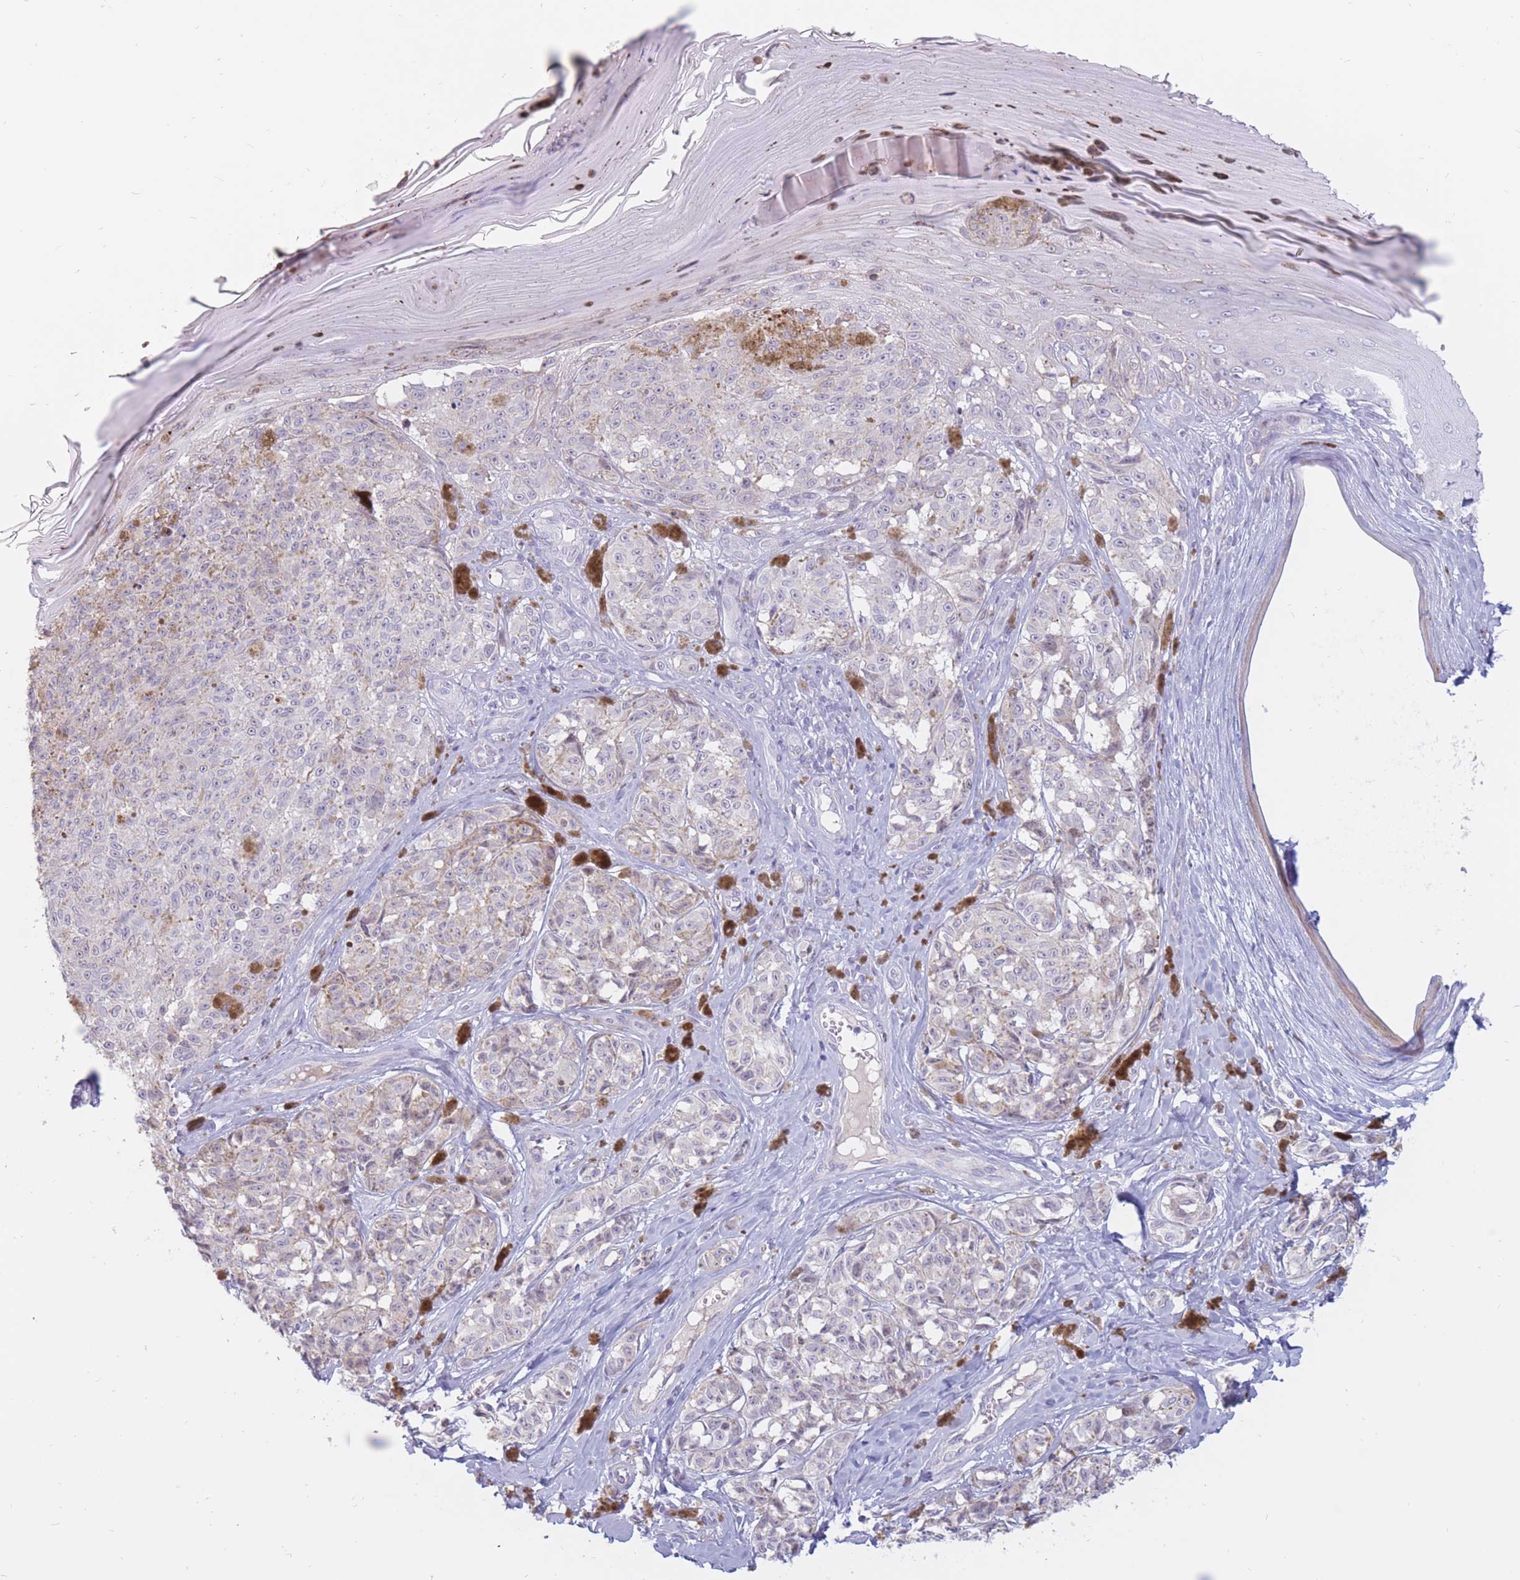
{"staining": {"intensity": "negative", "quantity": "none", "location": "none"}, "tissue": "melanoma", "cell_type": "Tumor cells", "image_type": "cancer", "snomed": [{"axis": "morphology", "description": "Malignant melanoma, NOS"}, {"axis": "topography", "description": "Skin"}], "caption": "Tumor cells show no significant protein staining in malignant melanoma.", "gene": "PTGDR", "patient": {"sex": "female", "age": 65}}